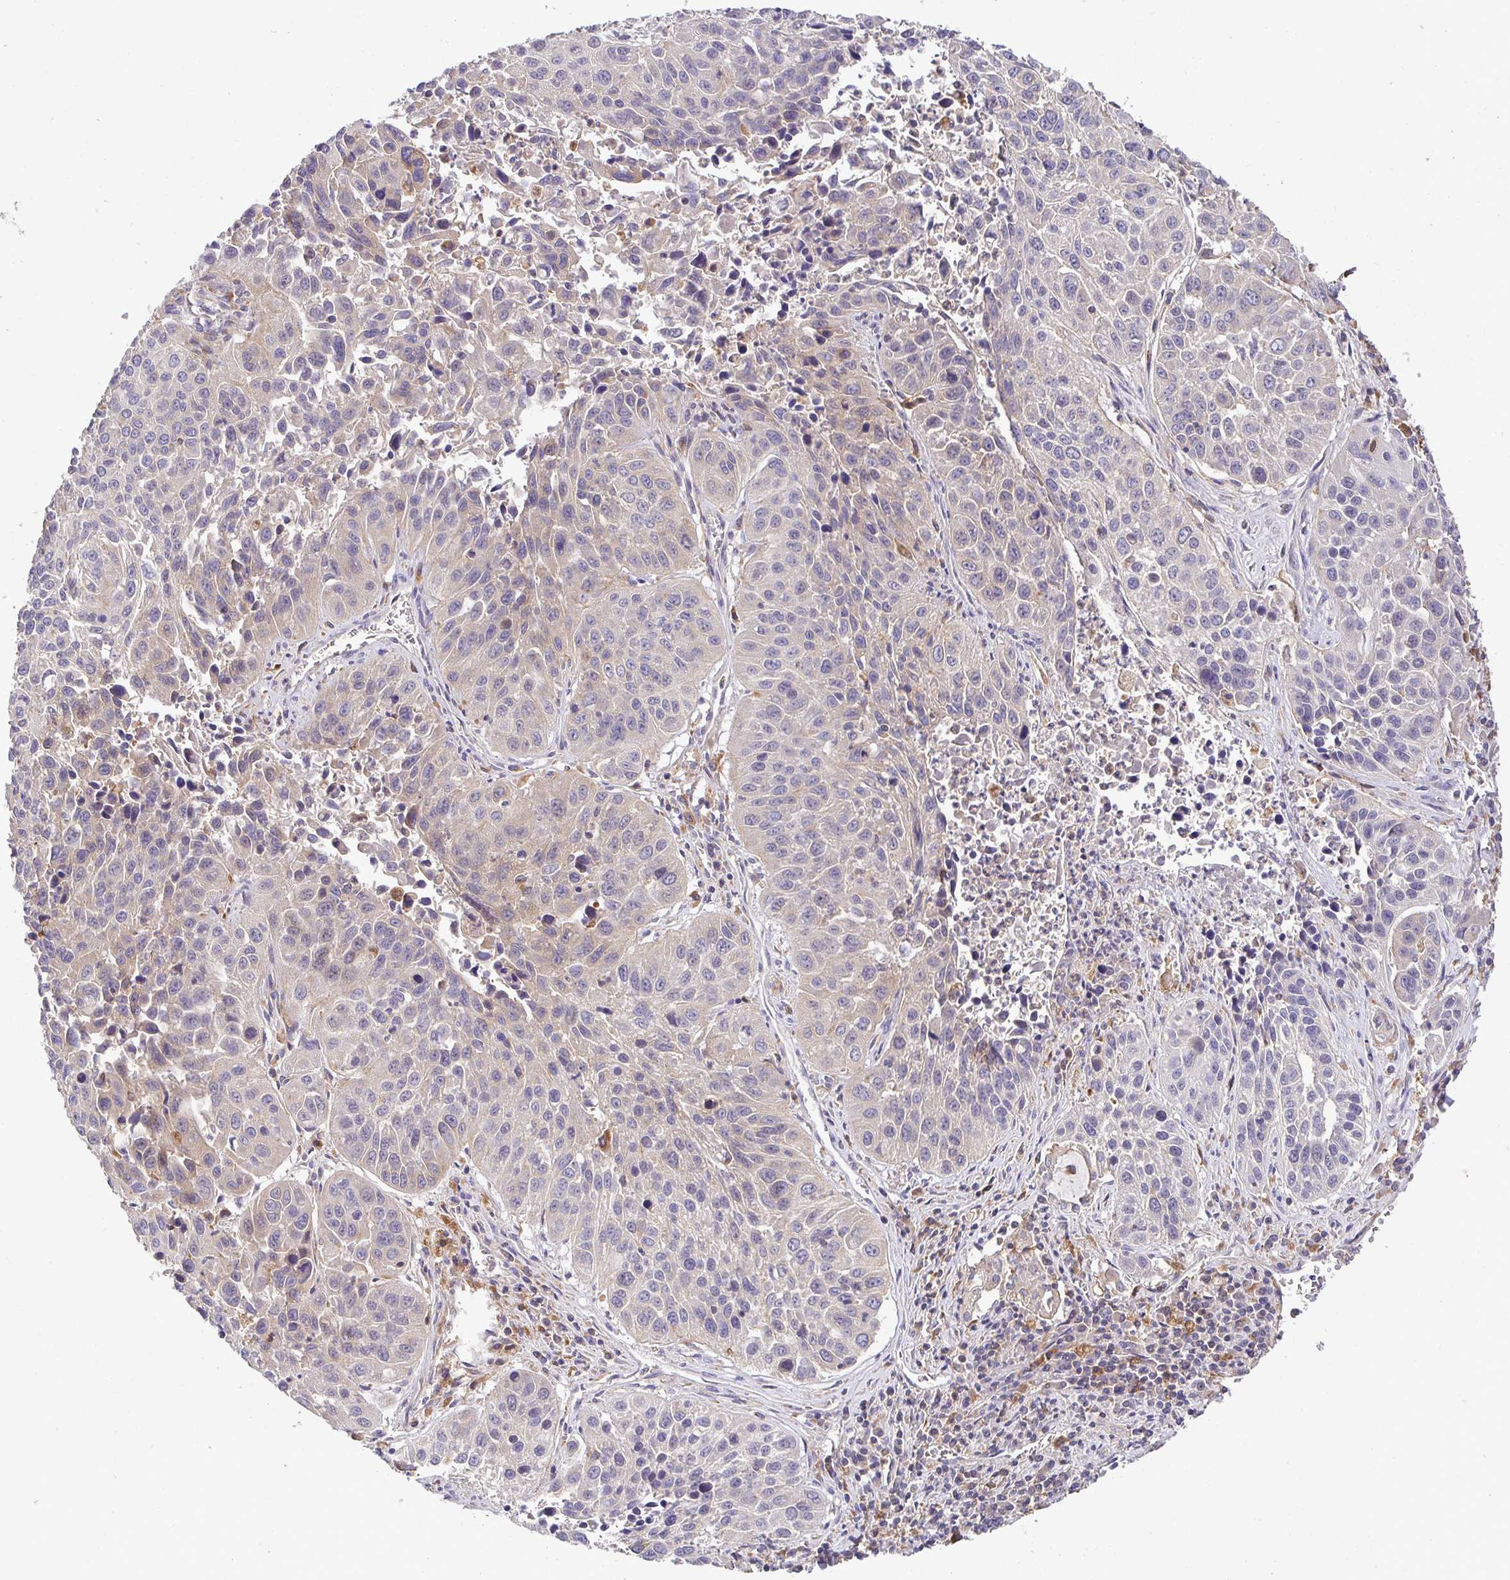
{"staining": {"intensity": "negative", "quantity": "none", "location": "none"}, "tissue": "lung cancer", "cell_type": "Tumor cells", "image_type": "cancer", "snomed": [{"axis": "morphology", "description": "Squamous cell carcinoma, NOS"}, {"axis": "topography", "description": "Lung"}], "caption": "A micrograph of human squamous cell carcinoma (lung) is negative for staining in tumor cells.", "gene": "ATP6V1F", "patient": {"sex": "female", "age": 61}}